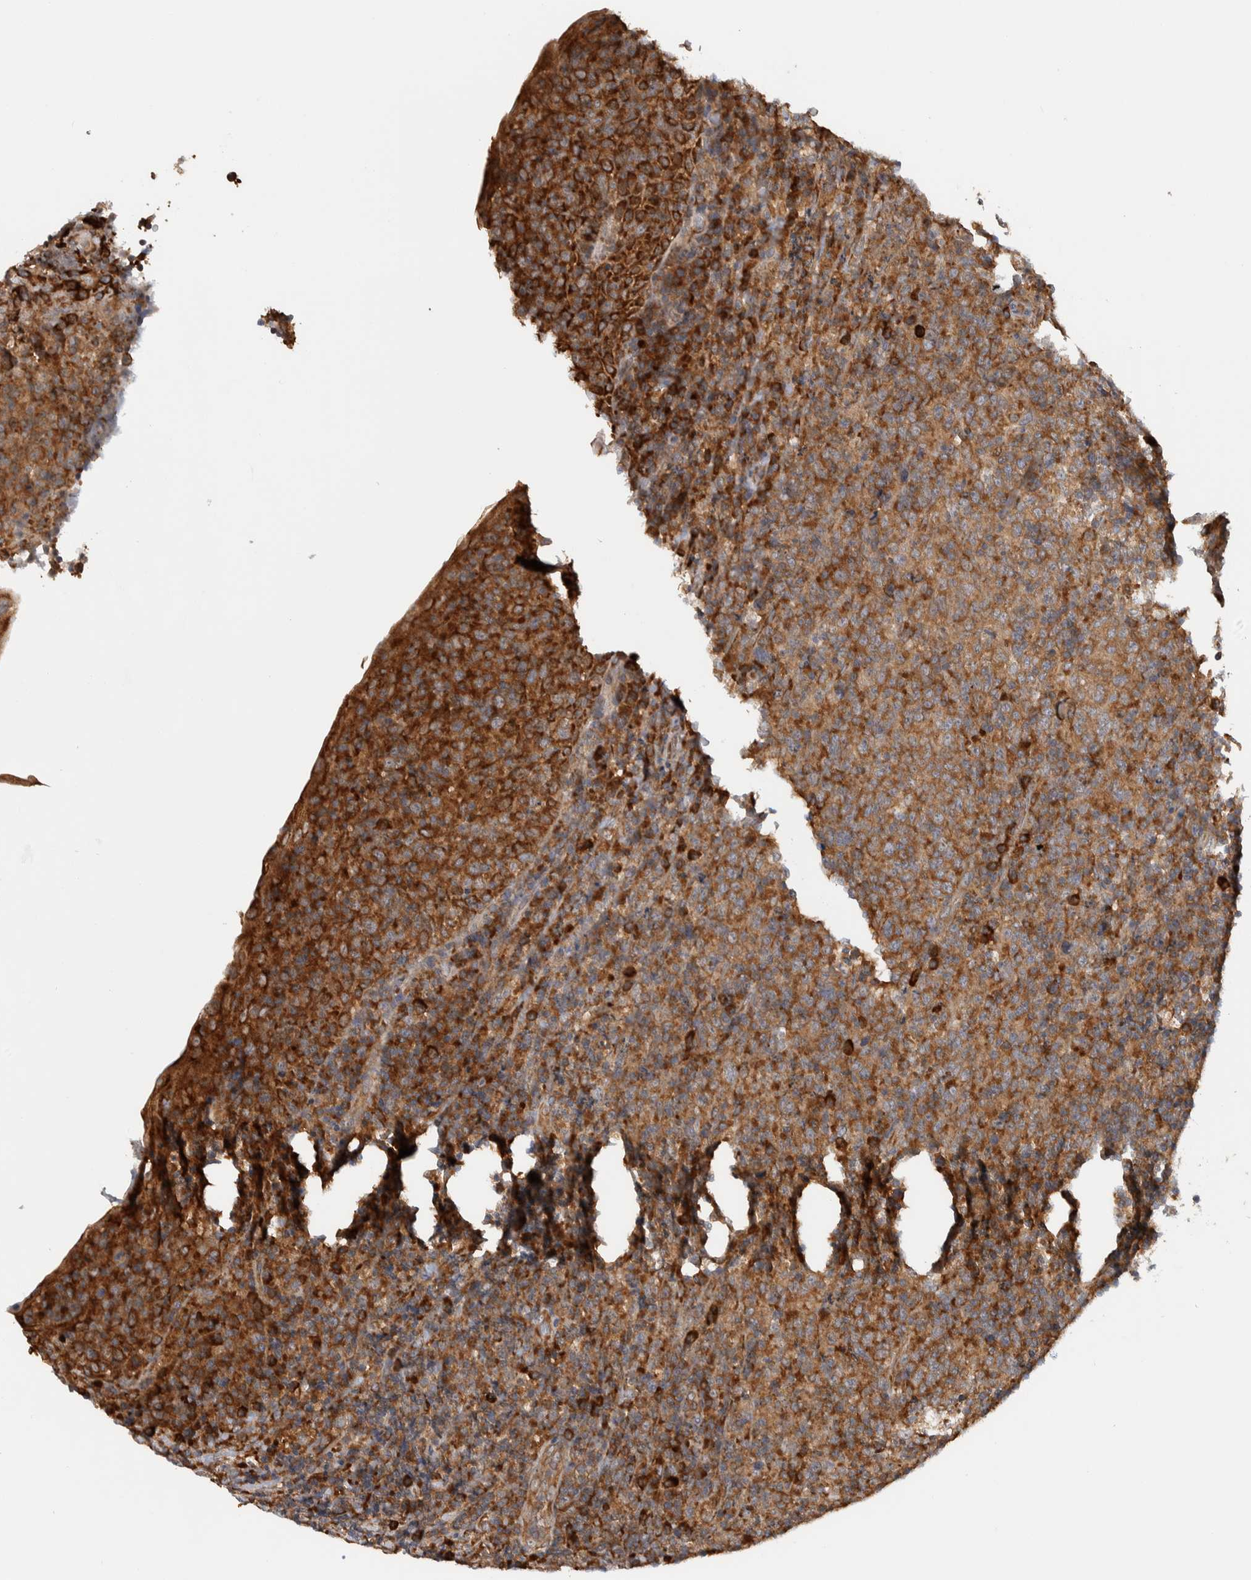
{"staining": {"intensity": "strong", "quantity": ">75%", "location": "cytoplasmic/membranous"}, "tissue": "lymphoma", "cell_type": "Tumor cells", "image_type": "cancer", "snomed": [{"axis": "morphology", "description": "Malignant lymphoma, non-Hodgkin's type, High grade"}, {"axis": "topography", "description": "Tonsil"}], "caption": "Protein analysis of high-grade malignant lymphoma, non-Hodgkin's type tissue displays strong cytoplasmic/membranous expression in about >75% of tumor cells.", "gene": "EIF3H", "patient": {"sex": "female", "age": 36}}